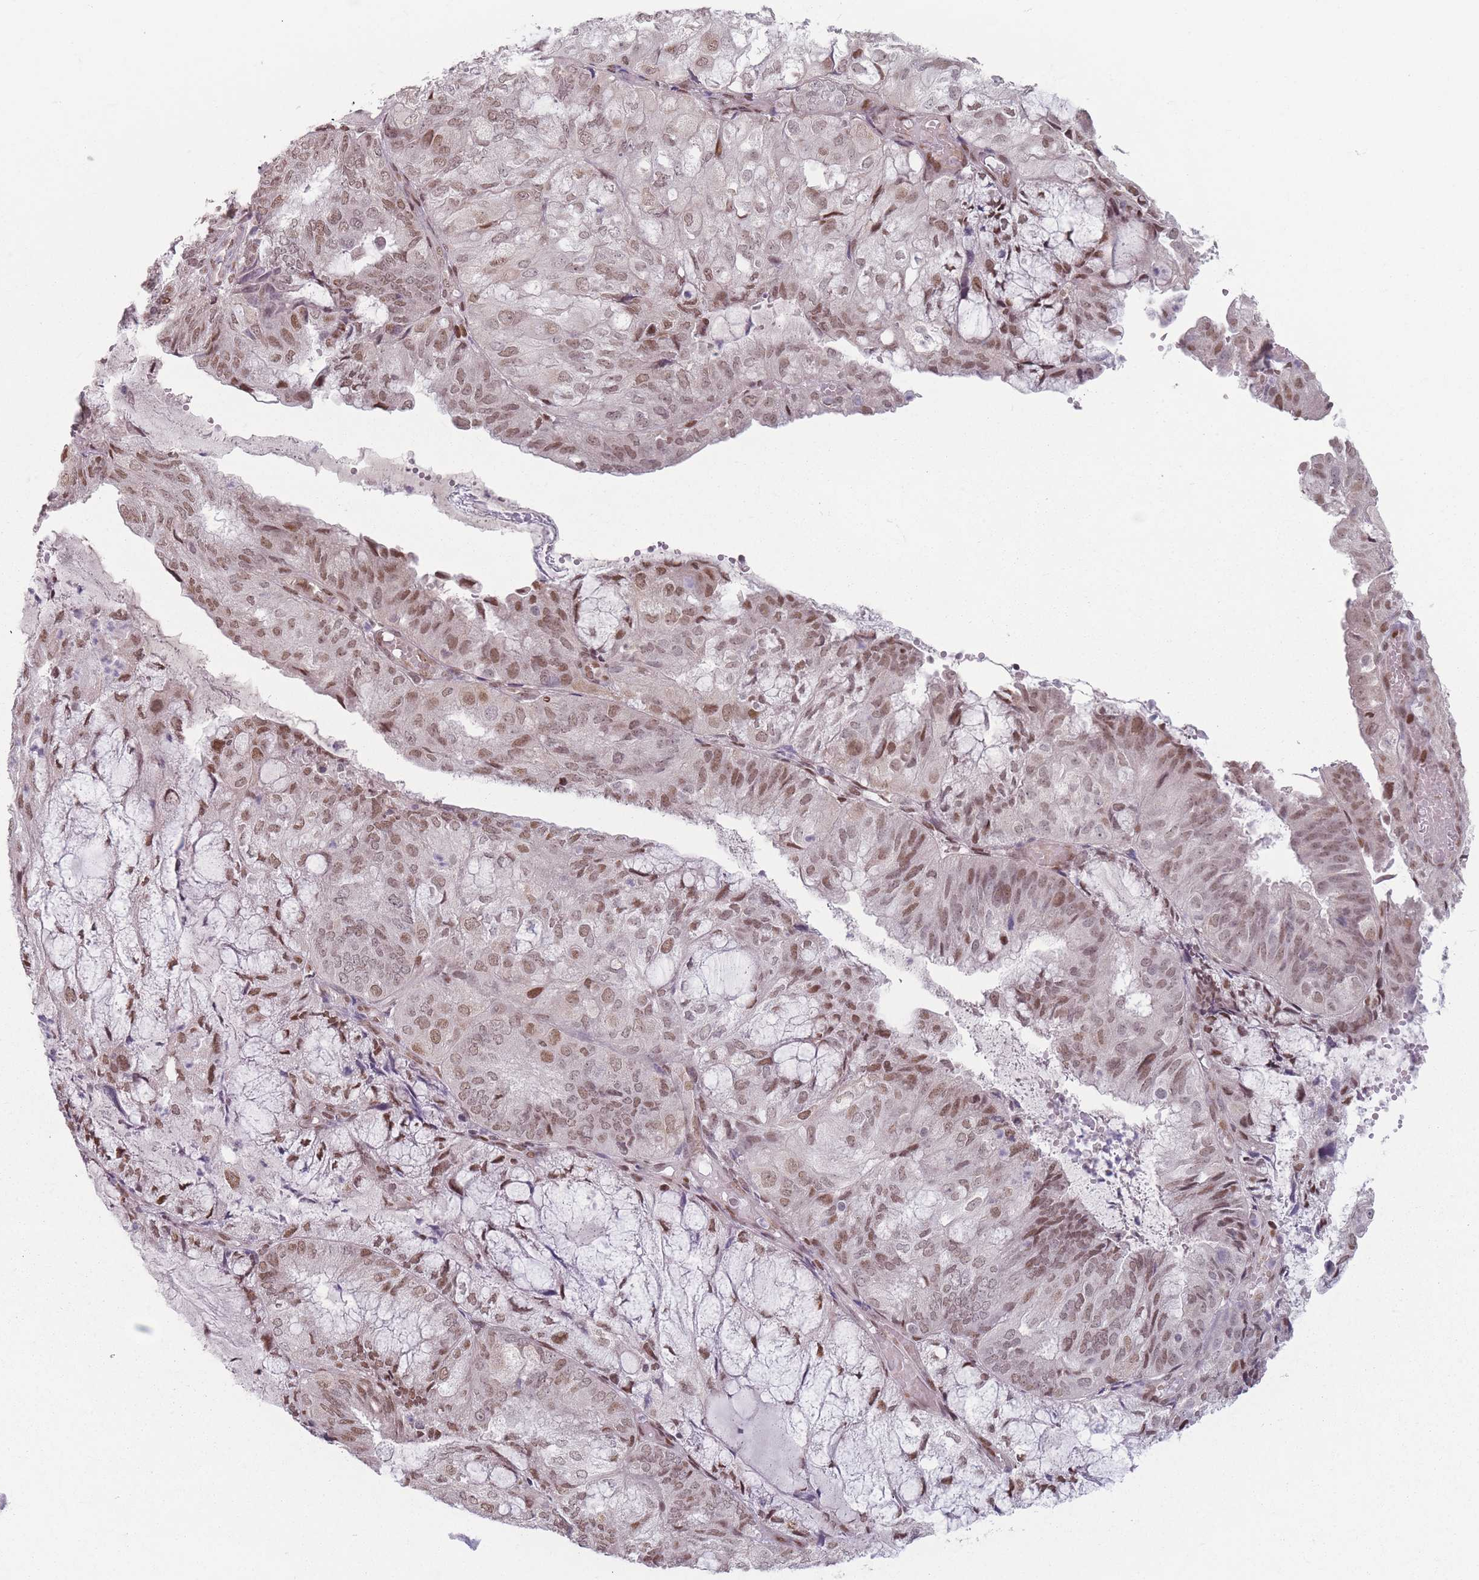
{"staining": {"intensity": "moderate", "quantity": ">75%", "location": "nuclear"}, "tissue": "endometrial cancer", "cell_type": "Tumor cells", "image_type": "cancer", "snomed": [{"axis": "morphology", "description": "Adenocarcinoma, NOS"}, {"axis": "topography", "description": "Endometrium"}], "caption": "This is a photomicrograph of IHC staining of endometrial cancer, which shows moderate positivity in the nuclear of tumor cells.", "gene": "SH3BGRL2", "patient": {"sex": "female", "age": 81}}